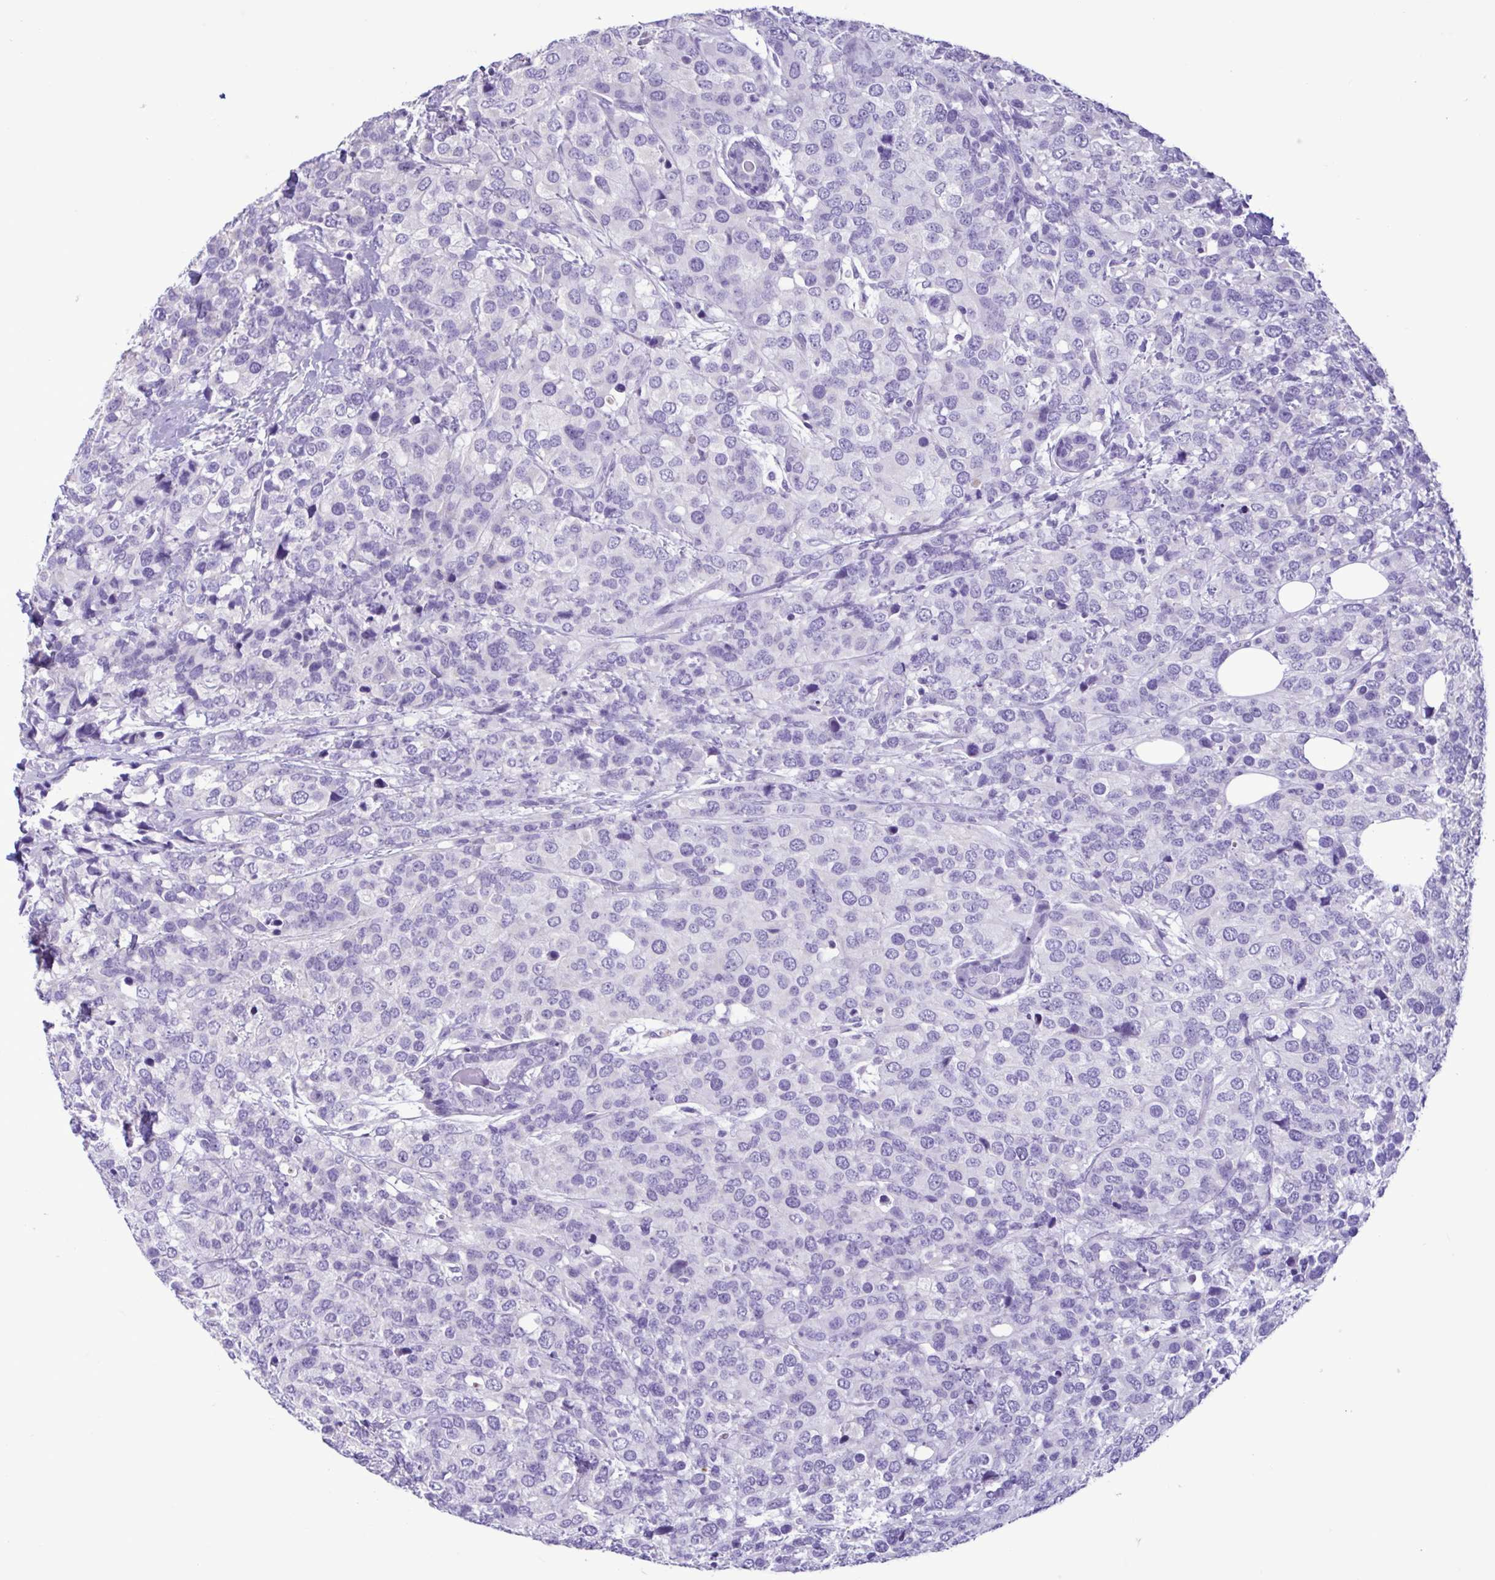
{"staining": {"intensity": "negative", "quantity": "none", "location": "none"}, "tissue": "breast cancer", "cell_type": "Tumor cells", "image_type": "cancer", "snomed": [{"axis": "morphology", "description": "Lobular carcinoma"}, {"axis": "topography", "description": "Breast"}], "caption": "An immunohistochemistry (IHC) histopathology image of breast cancer is shown. There is no staining in tumor cells of breast cancer.", "gene": "CBY2", "patient": {"sex": "female", "age": 59}}